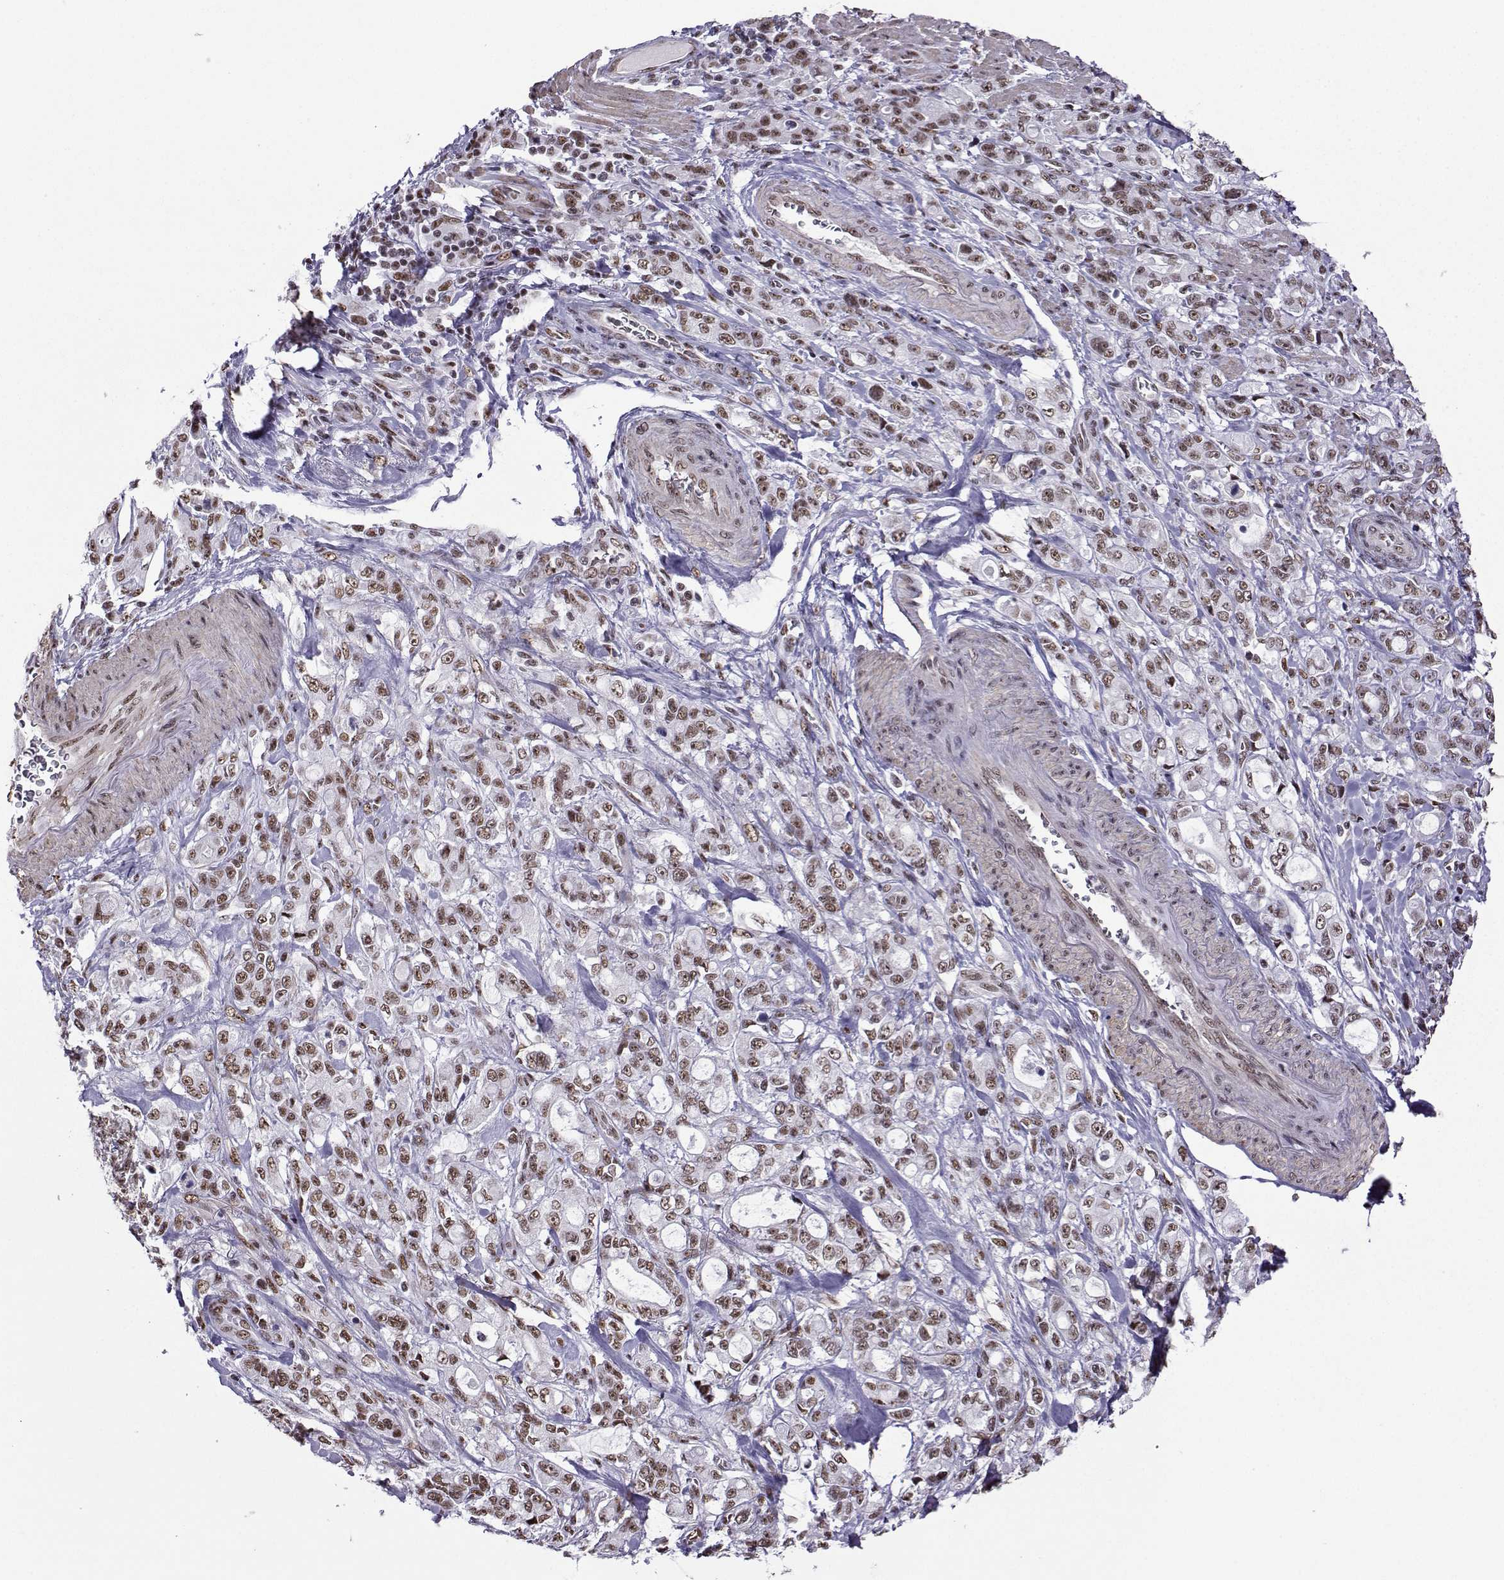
{"staining": {"intensity": "moderate", "quantity": ">75%", "location": "nuclear"}, "tissue": "stomach cancer", "cell_type": "Tumor cells", "image_type": "cancer", "snomed": [{"axis": "morphology", "description": "Adenocarcinoma, NOS"}, {"axis": "topography", "description": "Stomach"}], "caption": "Protein expression analysis of stomach cancer reveals moderate nuclear expression in approximately >75% of tumor cells.", "gene": "CCNK", "patient": {"sex": "male", "age": 63}}